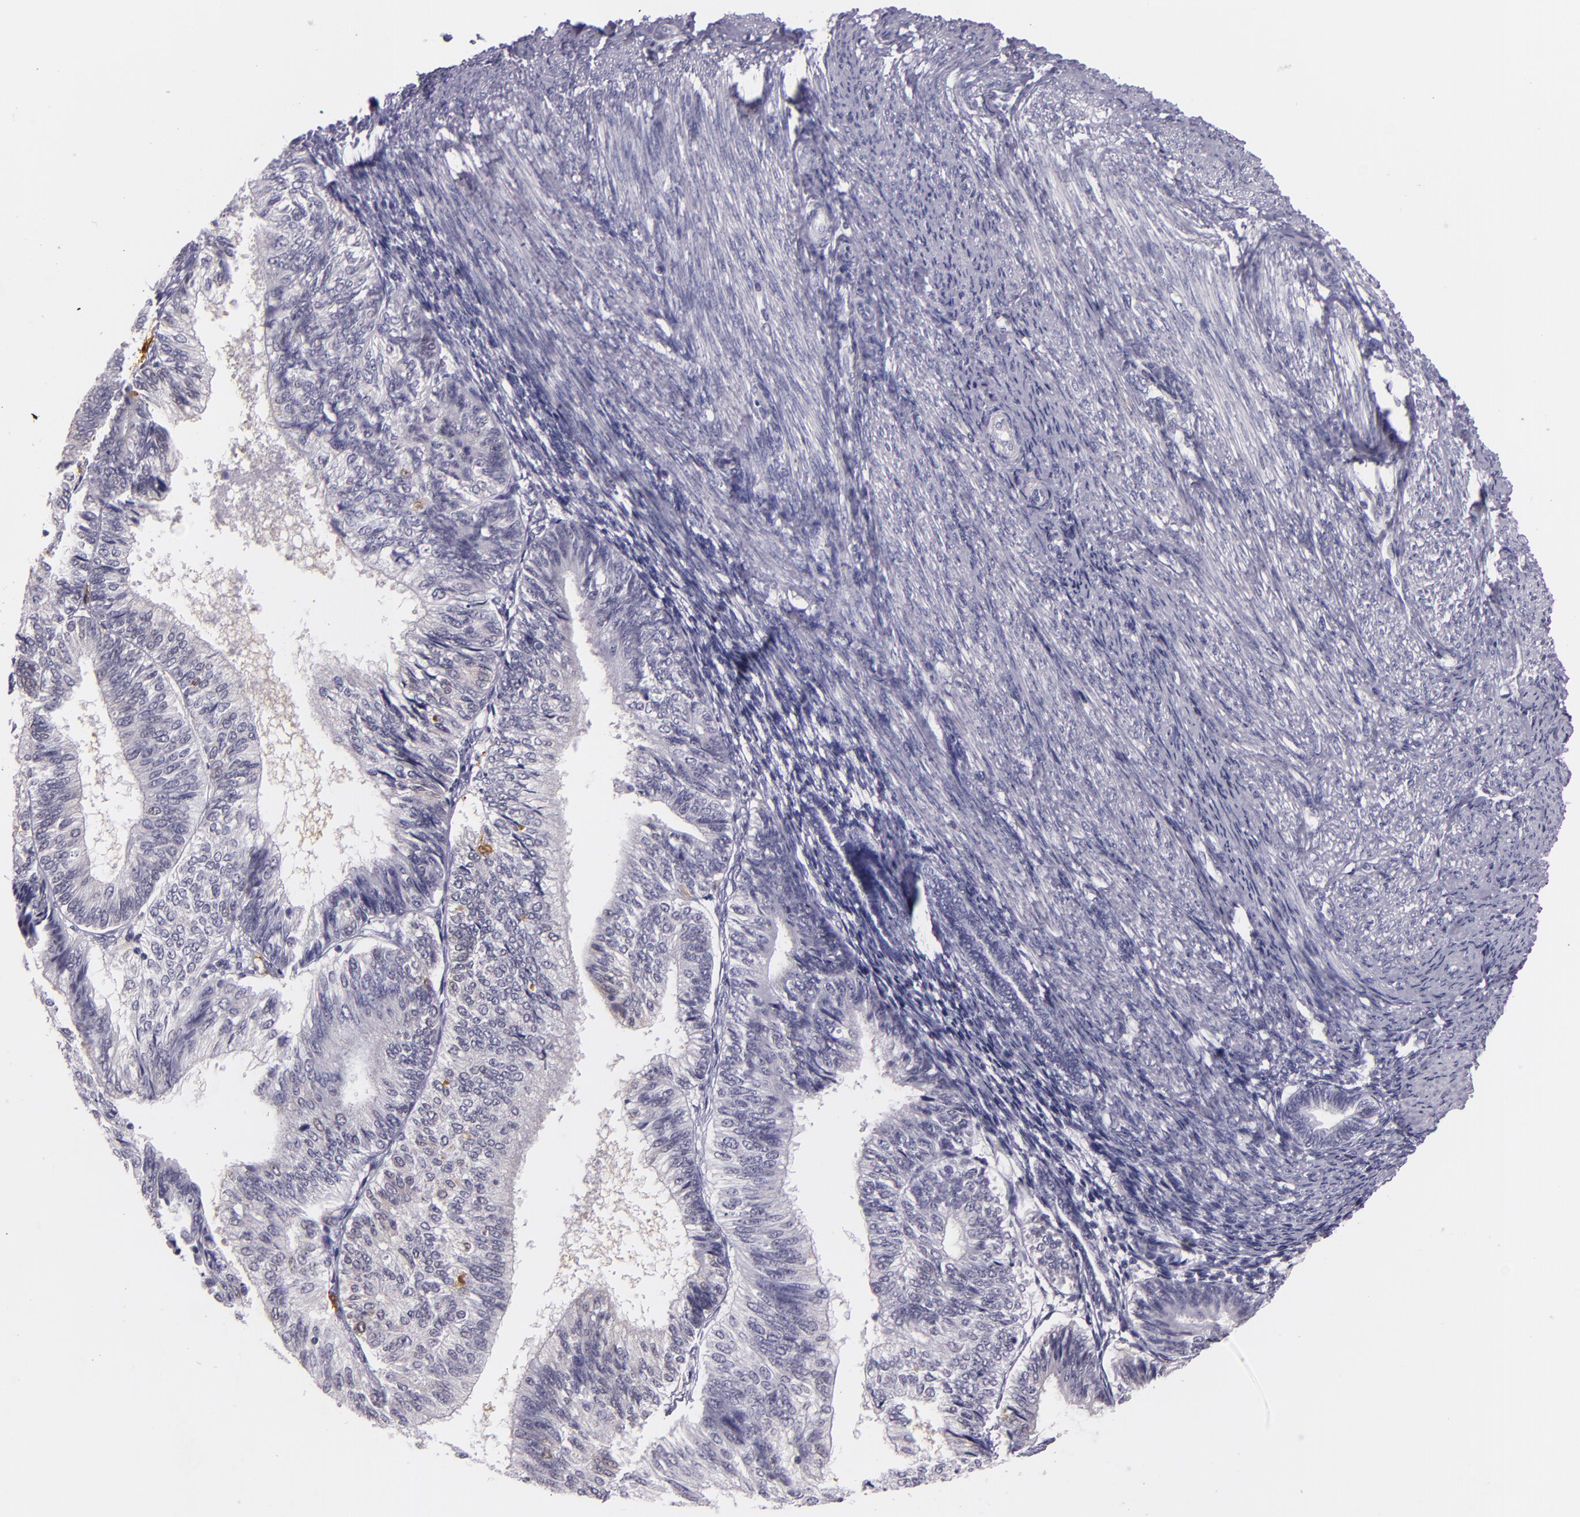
{"staining": {"intensity": "moderate", "quantity": "<25%", "location": "nuclear"}, "tissue": "endometrial cancer", "cell_type": "Tumor cells", "image_type": "cancer", "snomed": [{"axis": "morphology", "description": "Adenocarcinoma, NOS"}, {"axis": "topography", "description": "Endometrium"}], "caption": "Approximately <25% of tumor cells in endometrial cancer show moderate nuclear protein staining as visualized by brown immunohistochemical staining.", "gene": "MT1A", "patient": {"sex": "female", "age": 55}}